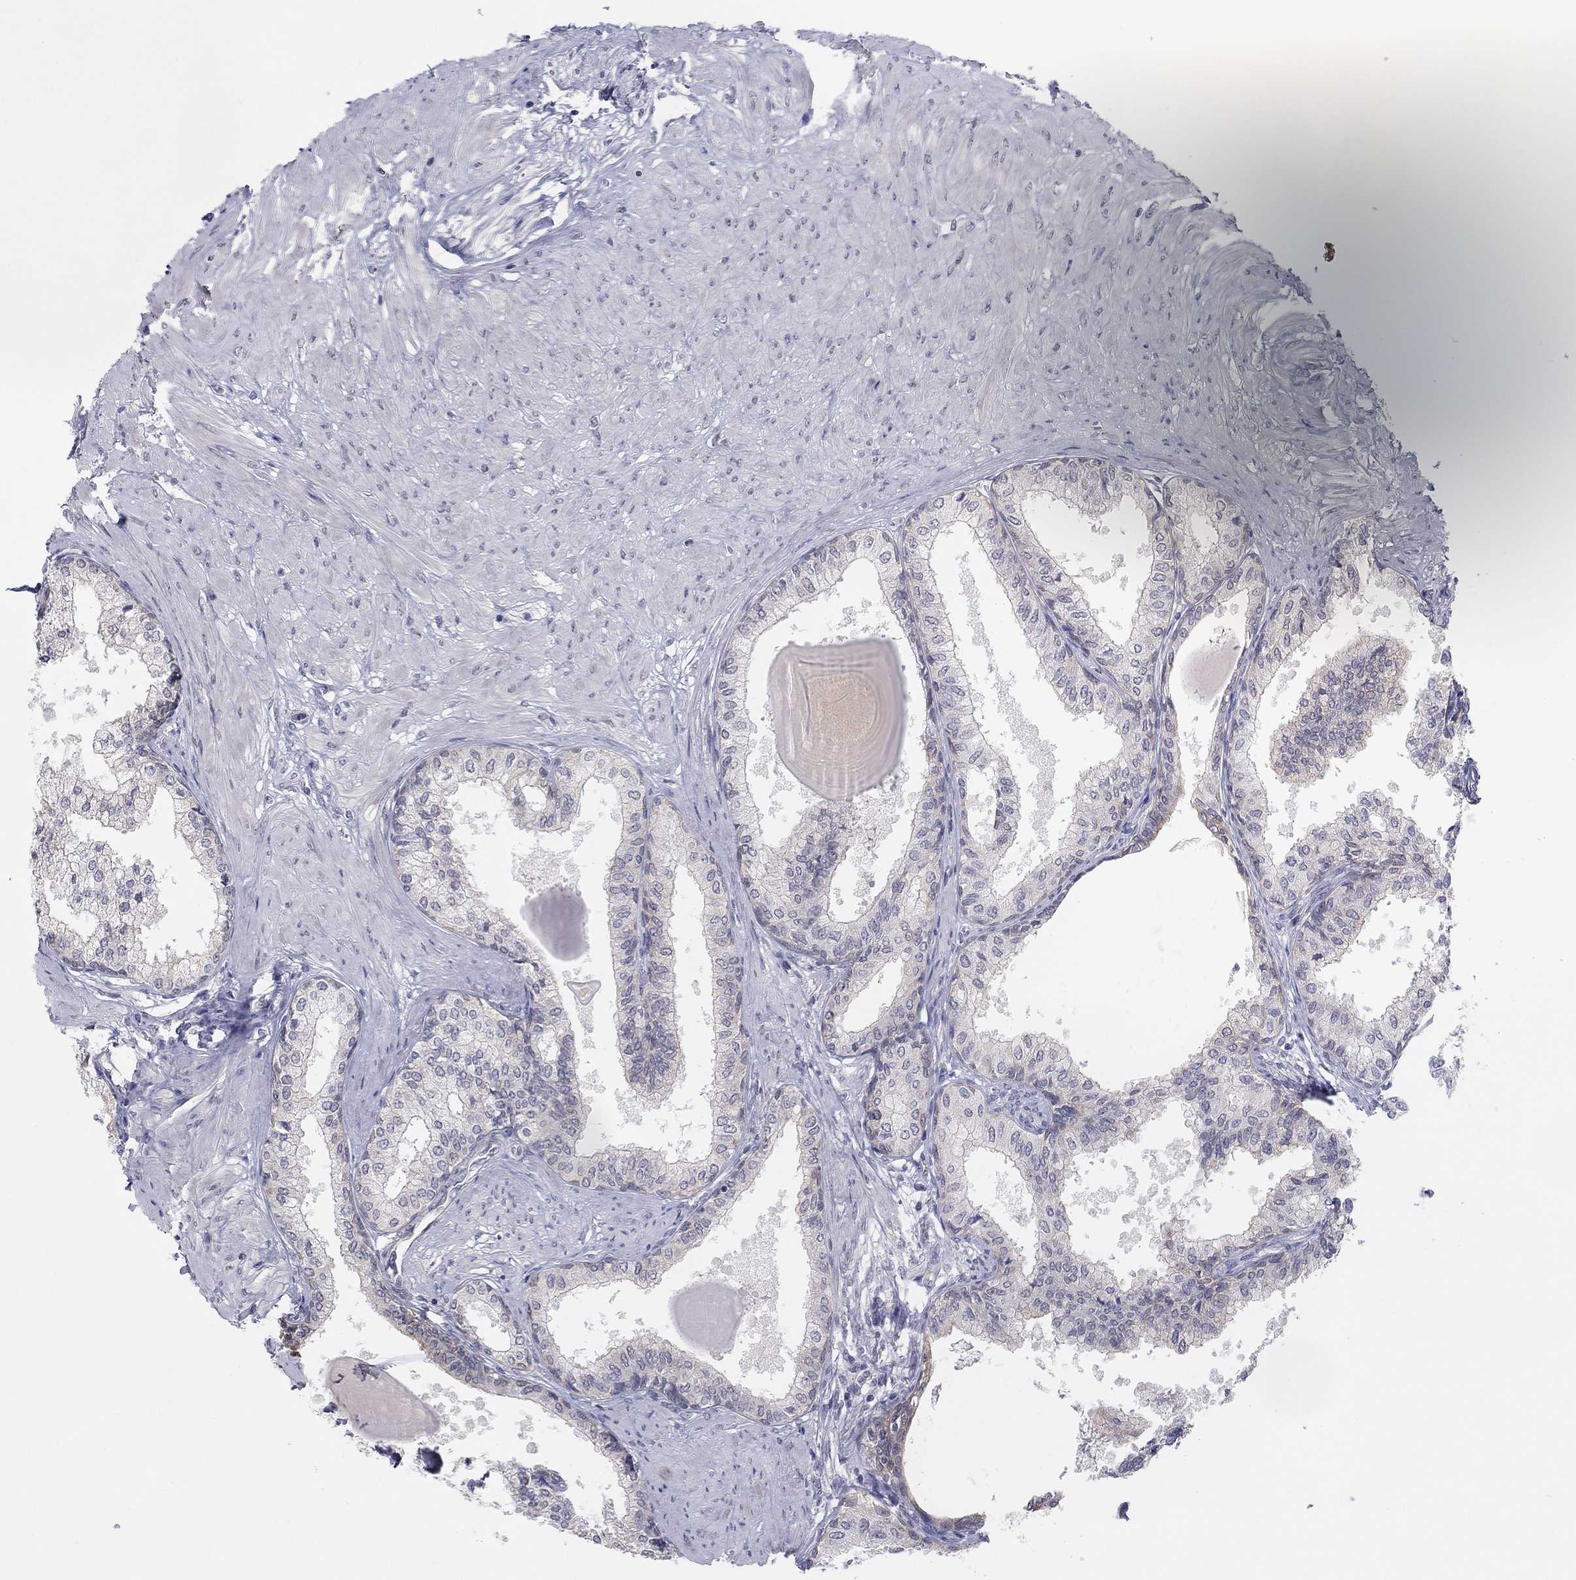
{"staining": {"intensity": "weak", "quantity": "<25%", "location": "cytoplasmic/membranous"}, "tissue": "prostate", "cell_type": "Glandular cells", "image_type": "normal", "snomed": [{"axis": "morphology", "description": "Normal tissue, NOS"}, {"axis": "topography", "description": "Prostate"}], "caption": "Histopathology image shows no protein positivity in glandular cells of unremarkable prostate. (DAB (3,3'-diaminobenzidine) immunohistochemistry (IHC), high magnification).", "gene": "SLC22A2", "patient": {"sex": "male", "age": 63}}